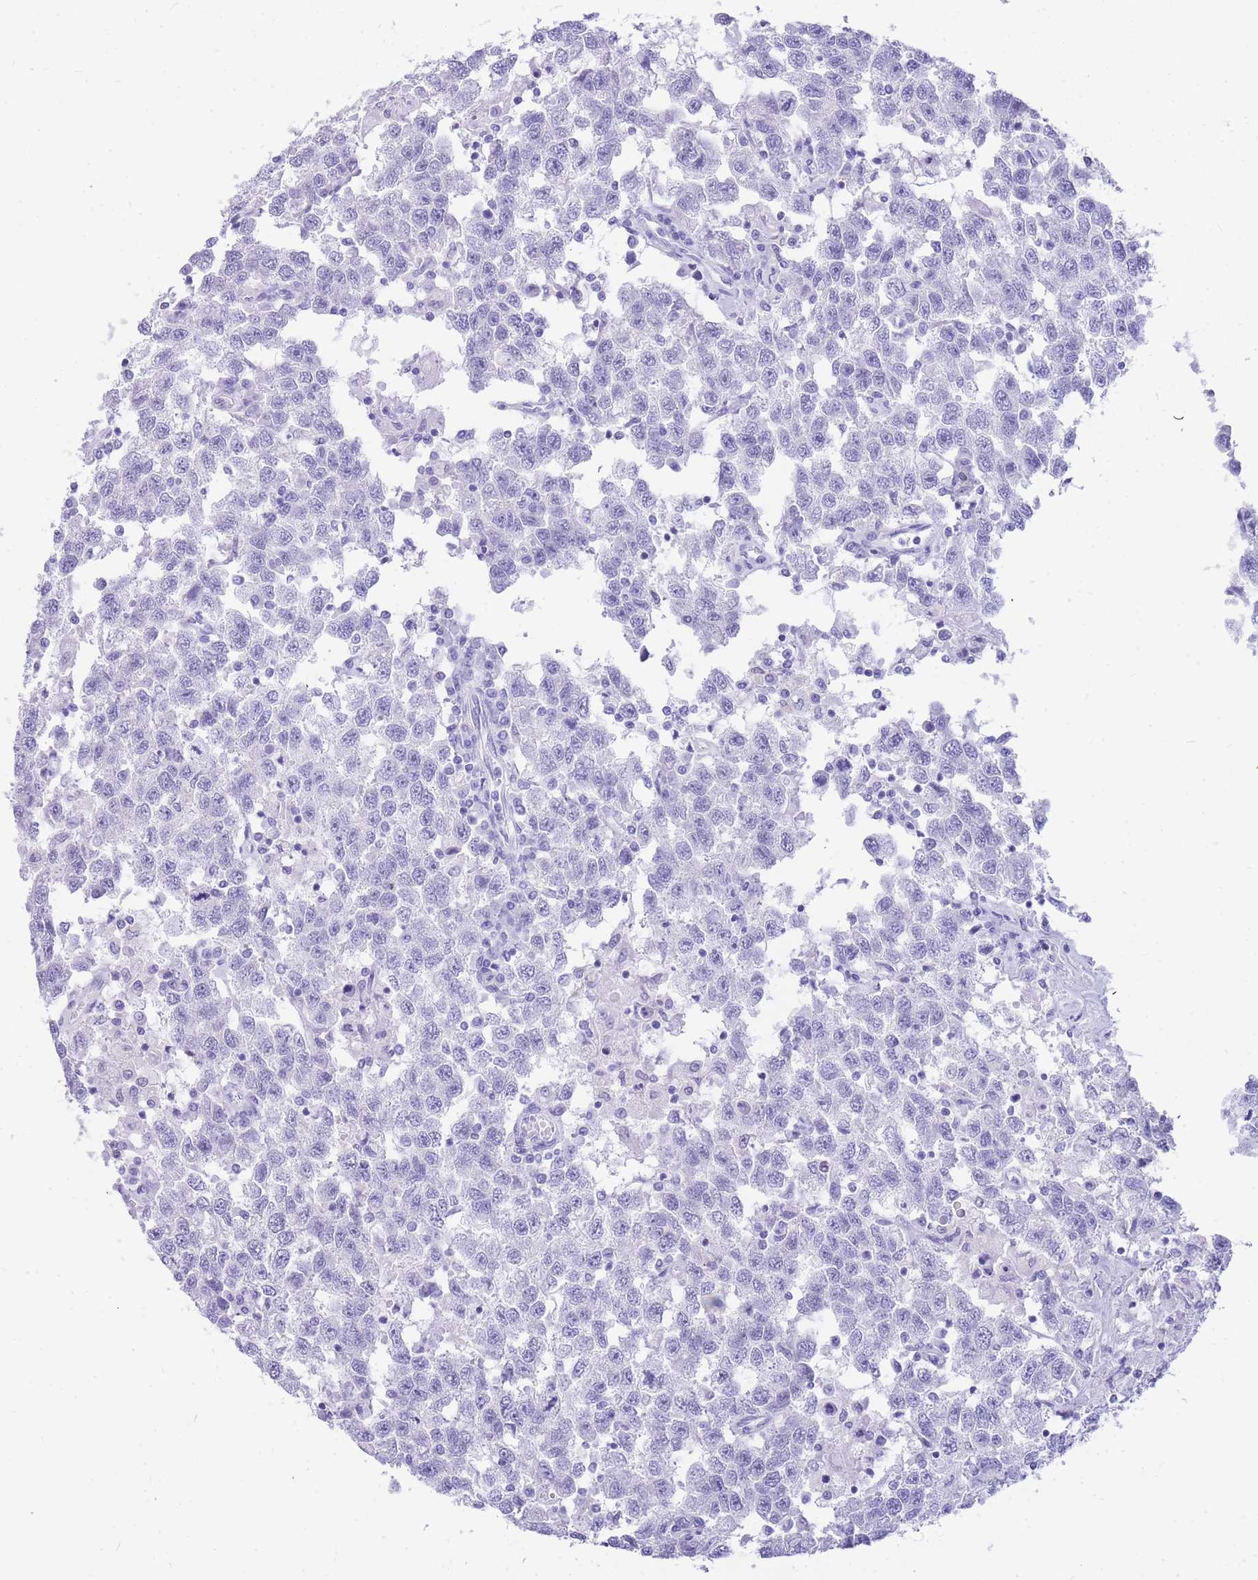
{"staining": {"intensity": "negative", "quantity": "none", "location": "none"}, "tissue": "testis cancer", "cell_type": "Tumor cells", "image_type": "cancer", "snomed": [{"axis": "morphology", "description": "Seminoma, NOS"}, {"axis": "topography", "description": "Testis"}], "caption": "High power microscopy photomicrograph of an immunohistochemistry (IHC) image of testis cancer (seminoma), revealing no significant positivity in tumor cells. Nuclei are stained in blue.", "gene": "HERC1", "patient": {"sex": "male", "age": 41}}